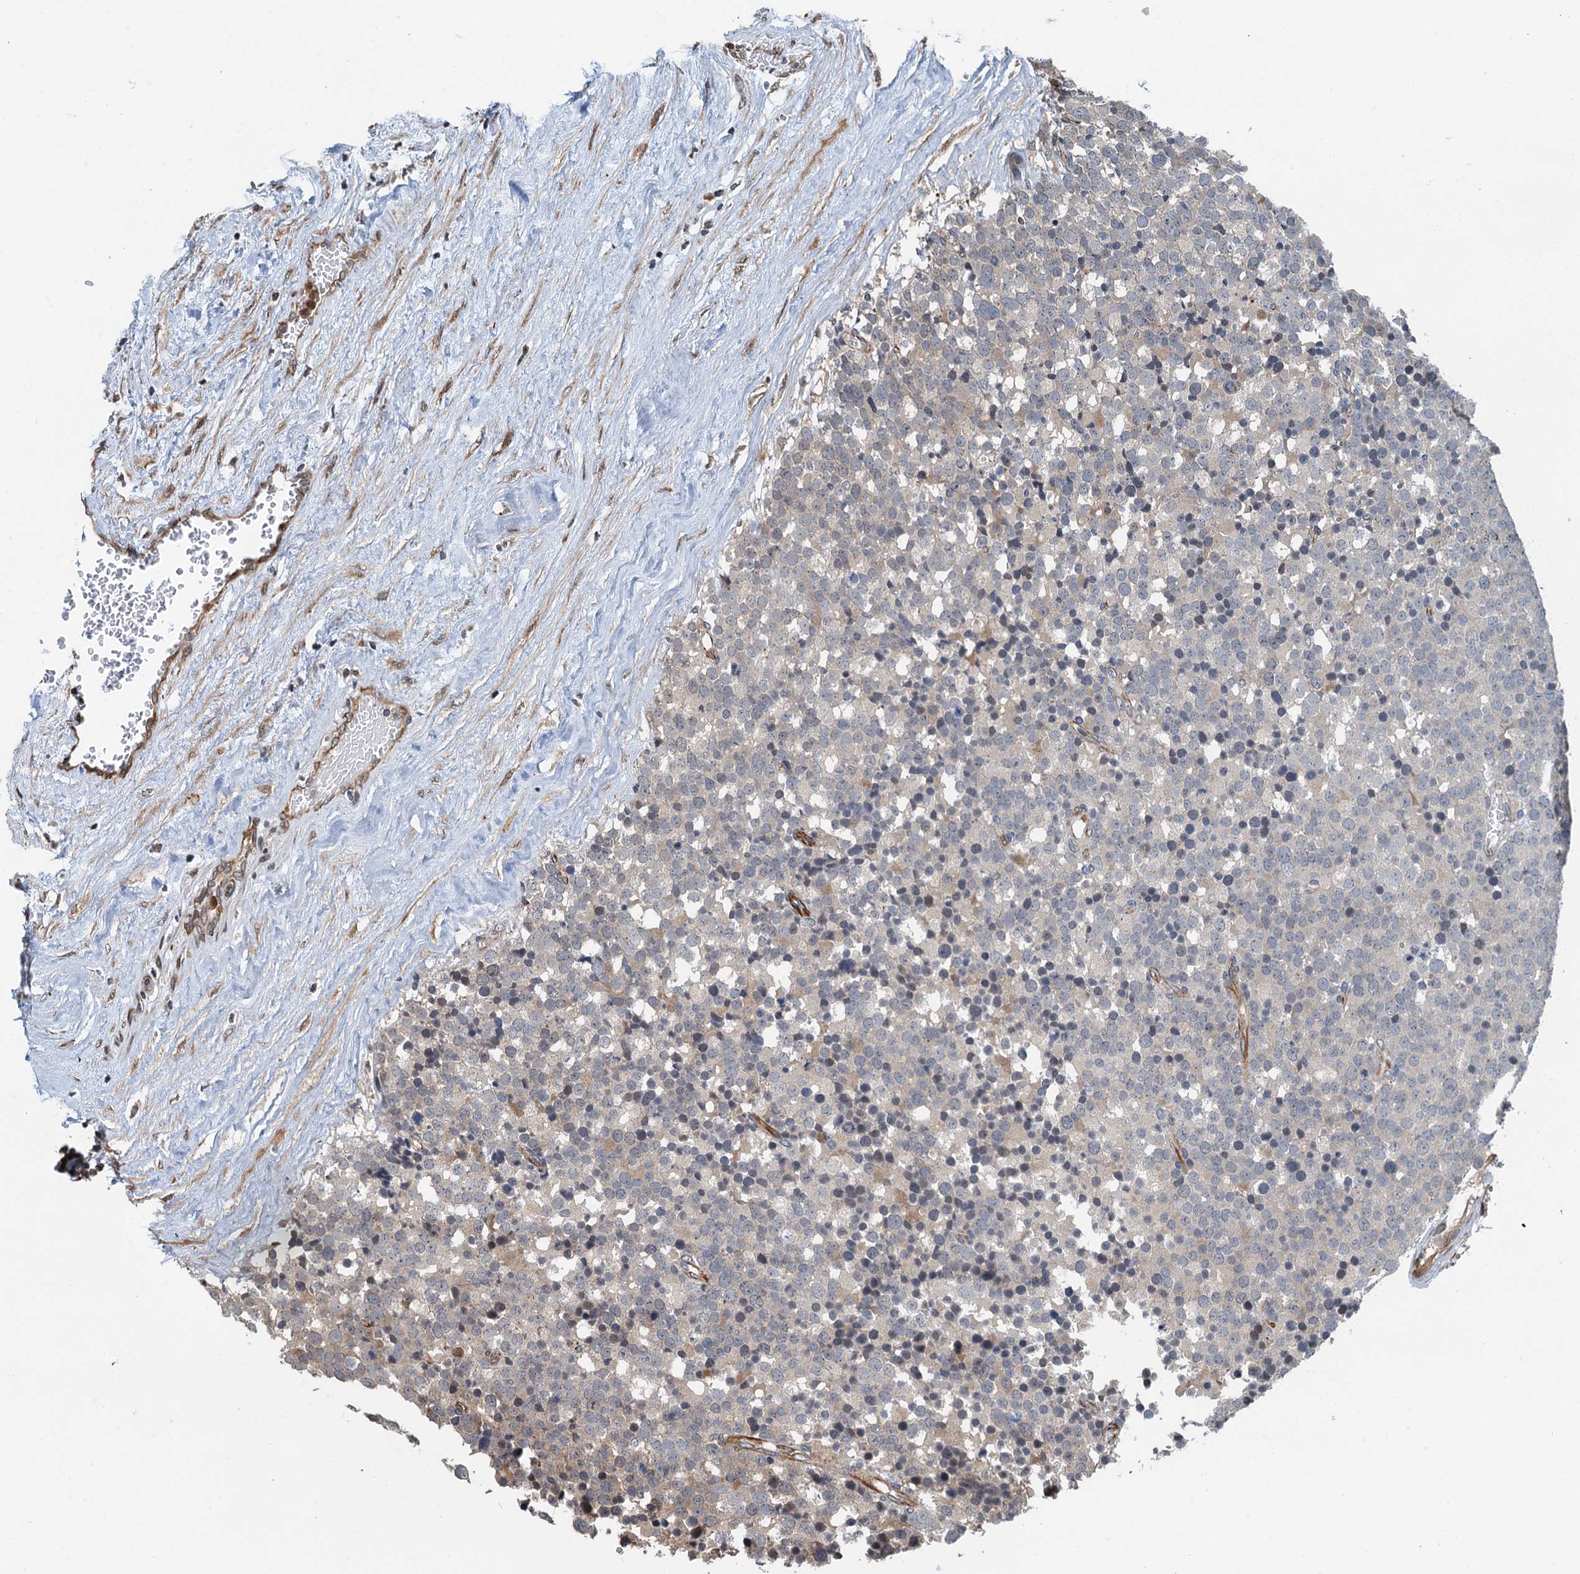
{"staining": {"intensity": "negative", "quantity": "none", "location": "none"}, "tissue": "testis cancer", "cell_type": "Tumor cells", "image_type": "cancer", "snomed": [{"axis": "morphology", "description": "Seminoma, NOS"}, {"axis": "topography", "description": "Testis"}], "caption": "Micrograph shows no protein positivity in tumor cells of seminoma (testis) tissue.", "gene": "WHAMM", "patient": {"sex": "male", "age": 71}}